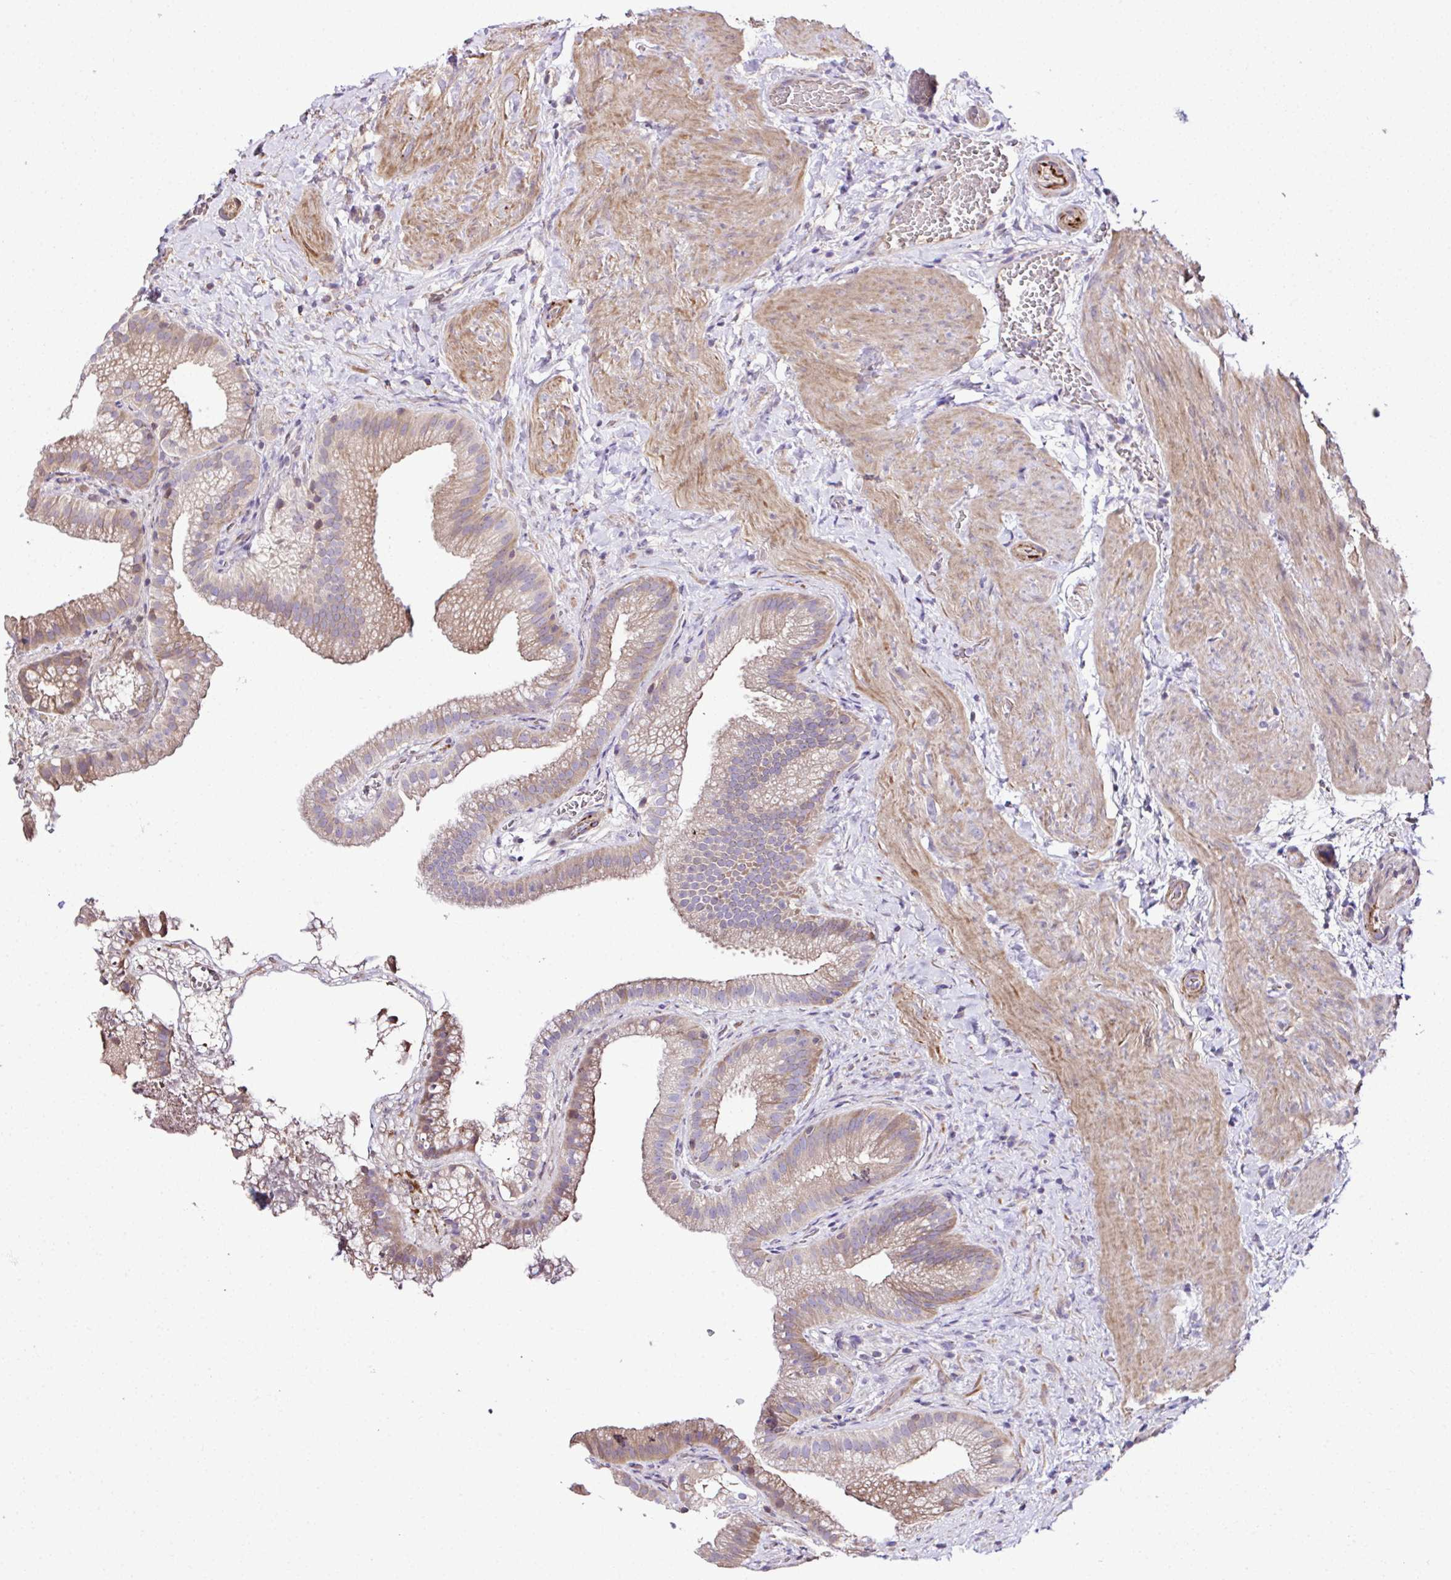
{"staining": {"intensity": "weak", "quantity": ">75%", "location": "cytoplasmic/membranous"}, "tissue": "gallbladder", "cell_type": "Glandular cells", "image_type": "normal", "snomed": [{"axis": "morphology", "description": "Normal tissue, NOS"}, {"axis": "topography", "description": "Gallbladder"}], "caption": "Unremarkable gallbladder displays weak cytoplasmic/membranous positivity in approximately >75% of glandular cells, visualized by immunohistochemistry. The staining was performed using DAB, with brown indicating positive protein expression. Nuclei are stained blue with hematoxylin.", "gene": "CCDC85C", "patient": {"sex": "female", "age": 63}}